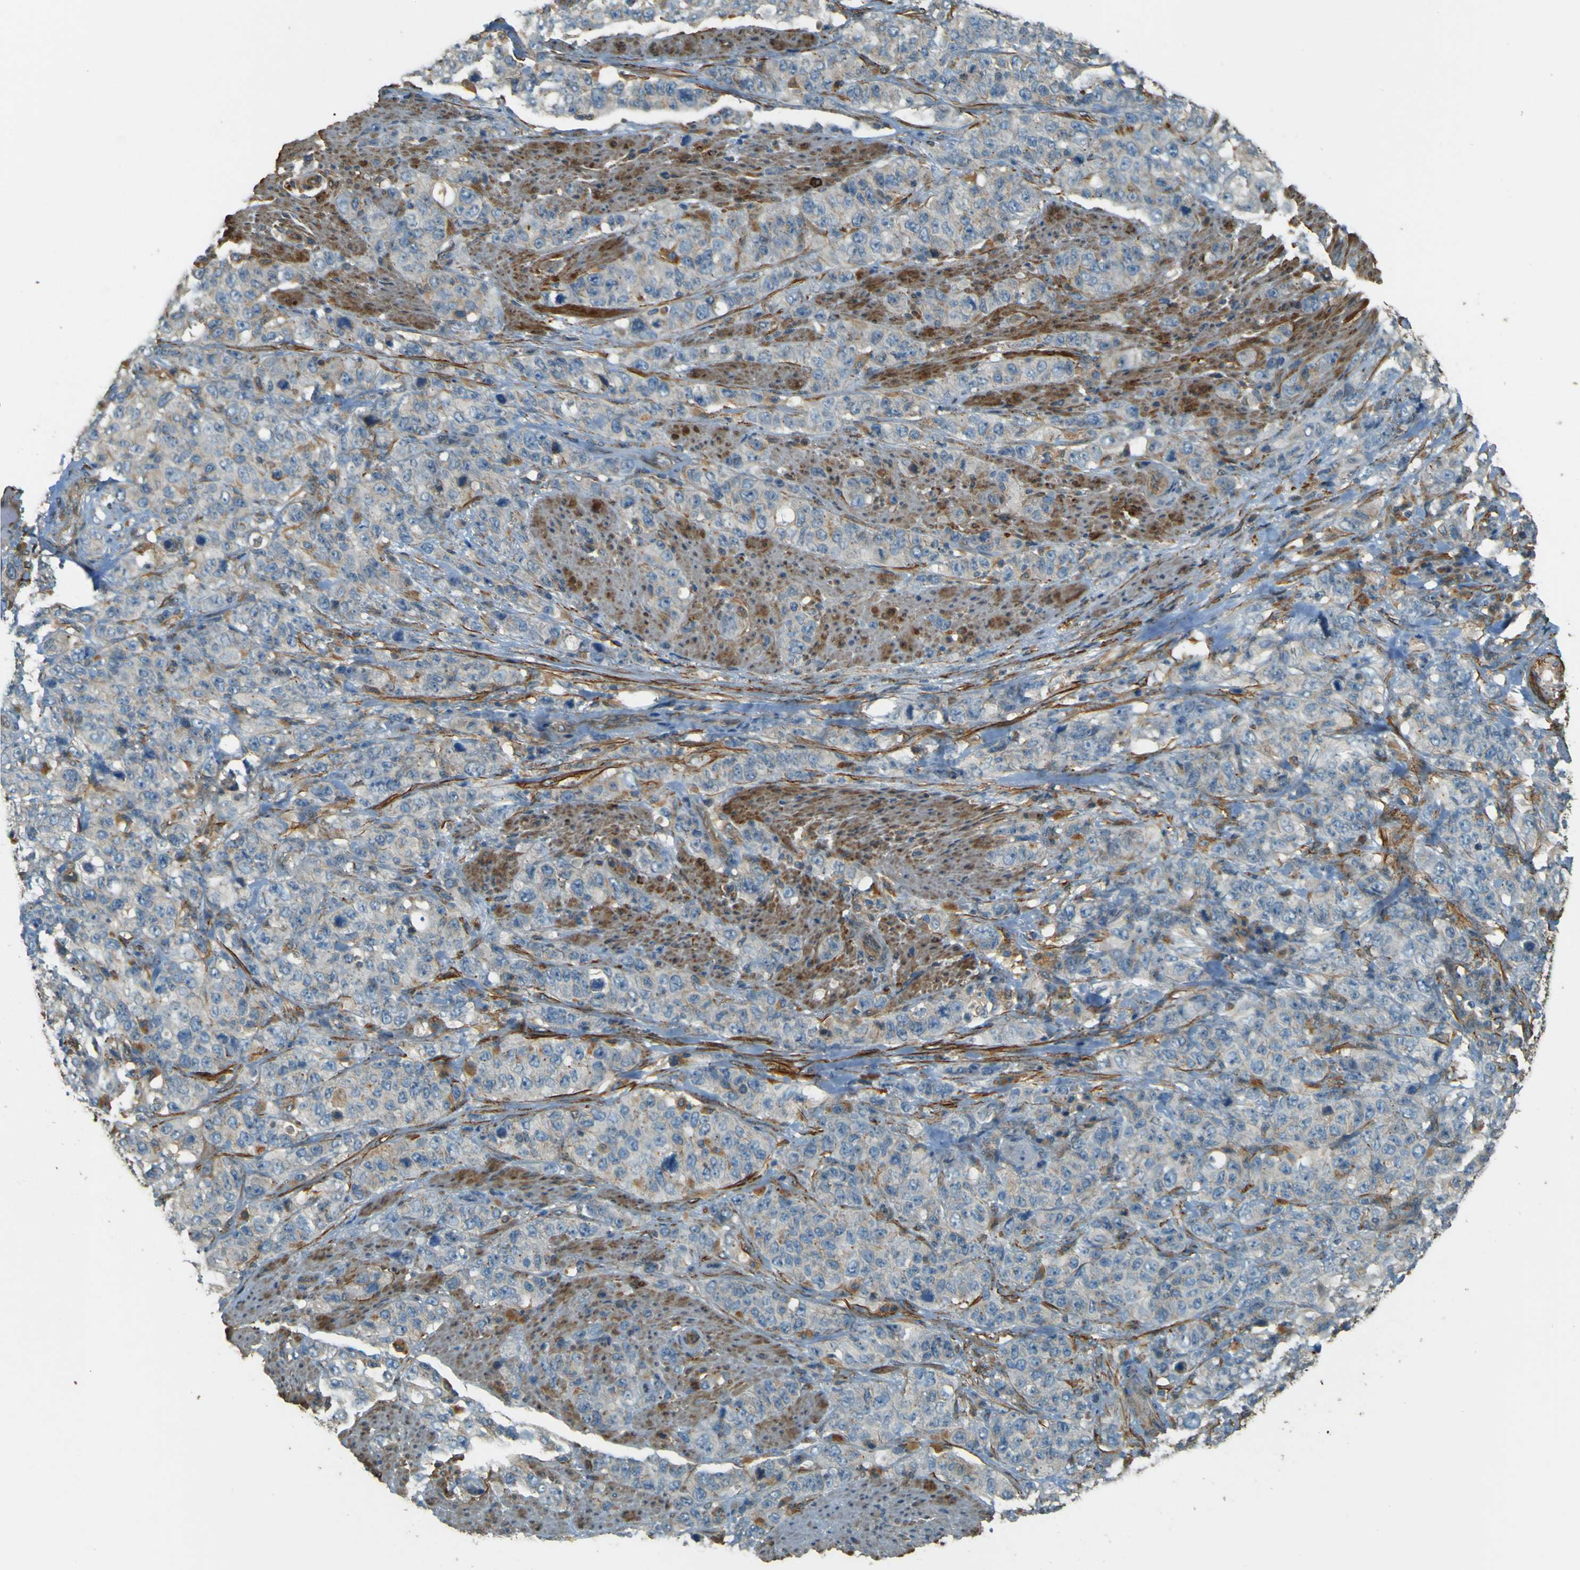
{"staining": {"intensity": "negative", "quantity": "none", "location": "none"}, "tissue": "stomach cancer", "cell_type": "Tumor cells", "image_type": "cancer", "snomed": [{"axis": "morphology", "description": "Adenocarcinoma, NOS"}, {"axis": "topography", "description": "Stomach"}], "caption": "This is an immunohistochemistry micrograph of human adenocarcinoma (stomach). There is no expression in tumor cells.", "gene": "NEXN", "patient": {"sex": "male", "age": 48}}